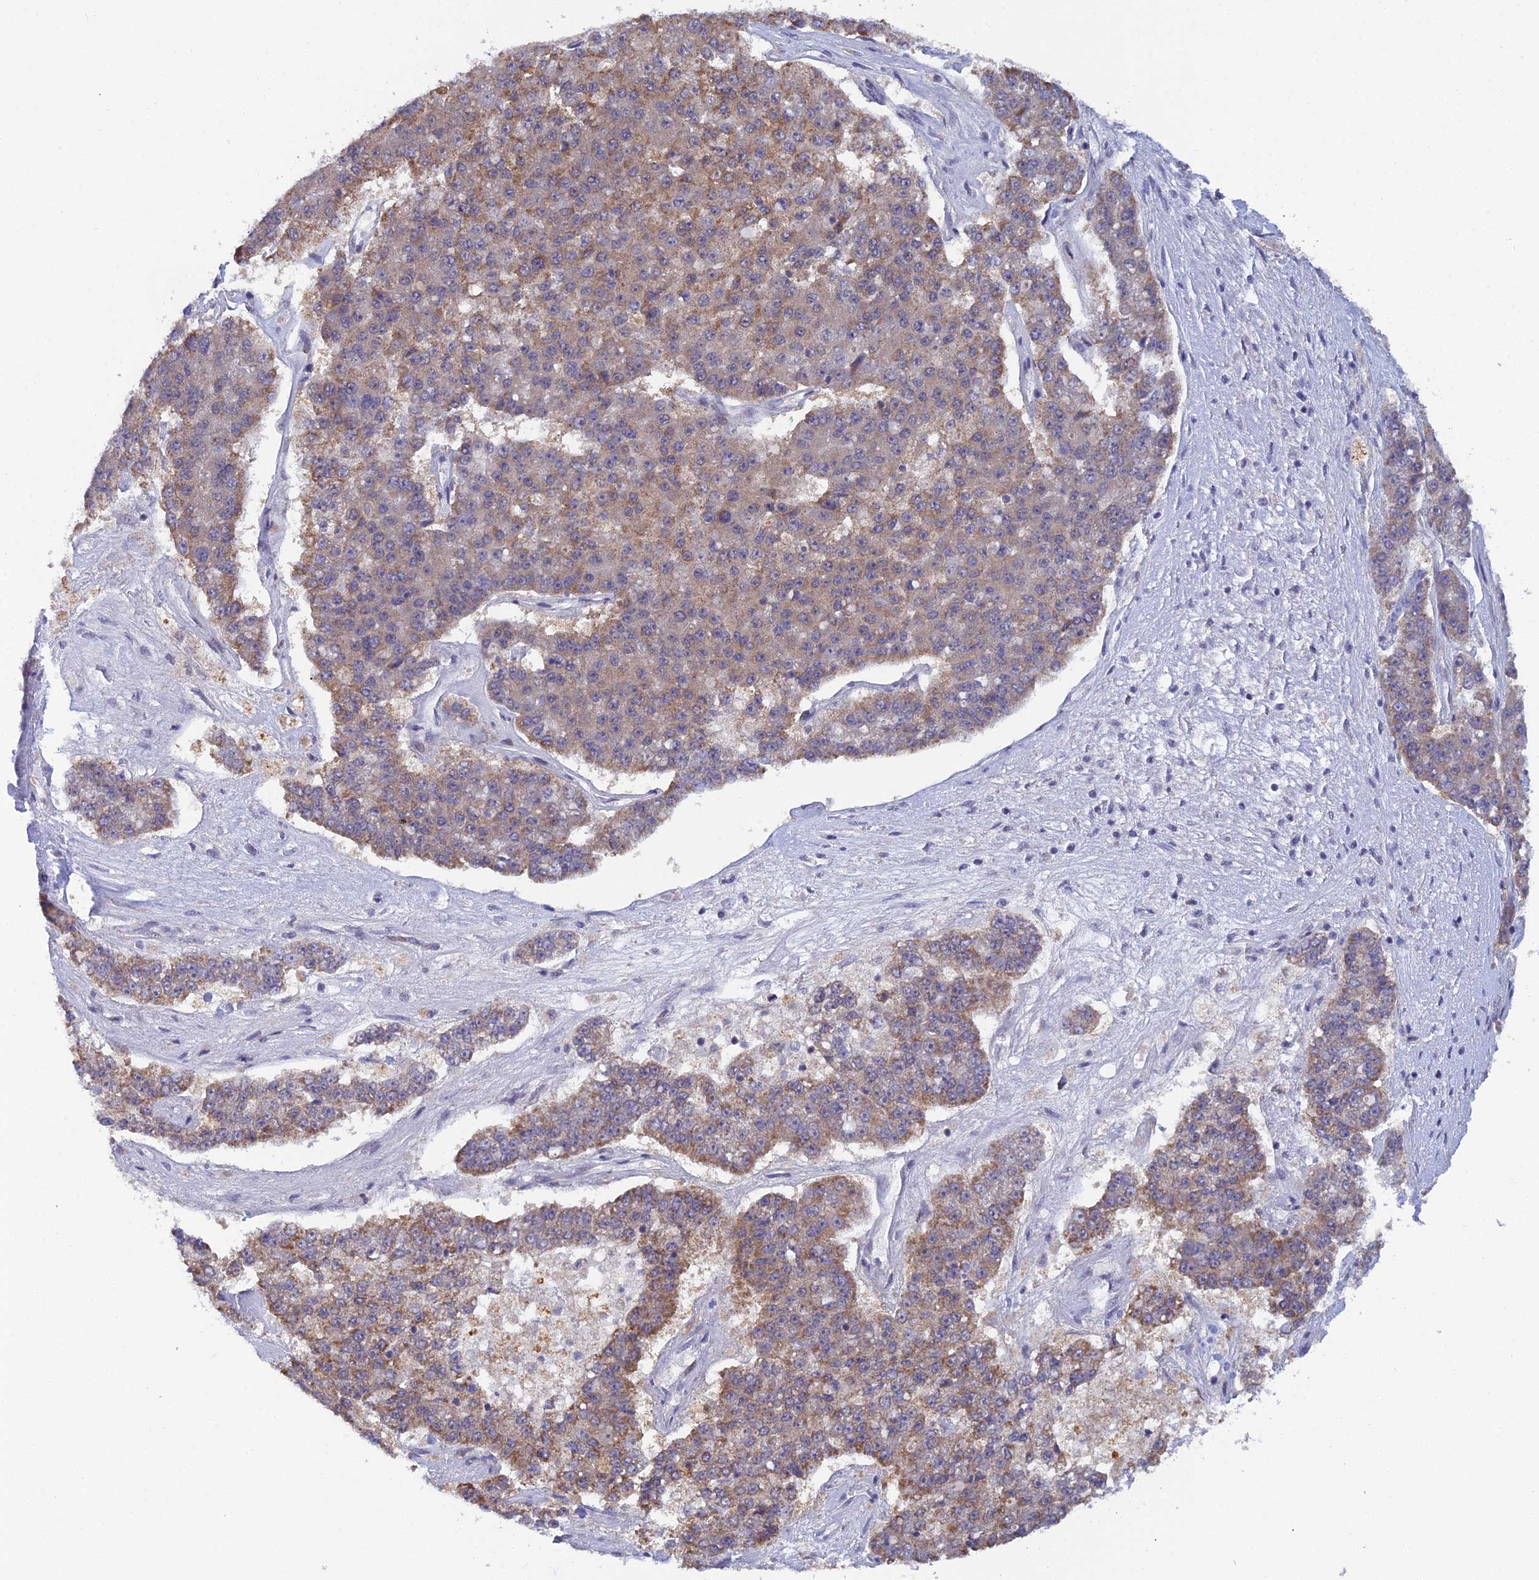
{"staining": {"intensity": "weak", "quantity": "25%-75%", "location": "cytoplasmic/membranous"}, "tissue": "pancreatic cancer", "cell_type": "Tumor cells", "image_type": "cancer", "snomed": [{"axis": "morphology", "description": "Adenocarcinoma, NOS"}, {"axis": "topography", "description": "Pancreas"}], "caption": "This photomicrograph shows immunohistochemistry (IHC) staining of pancreatic adenocarcinoma, with low weak cytoplasmic/membranous expression in approximately 25%-75% of tumor cells.", "gene": "ELOA2", "patient": {"sex": "male", "age": 50}}